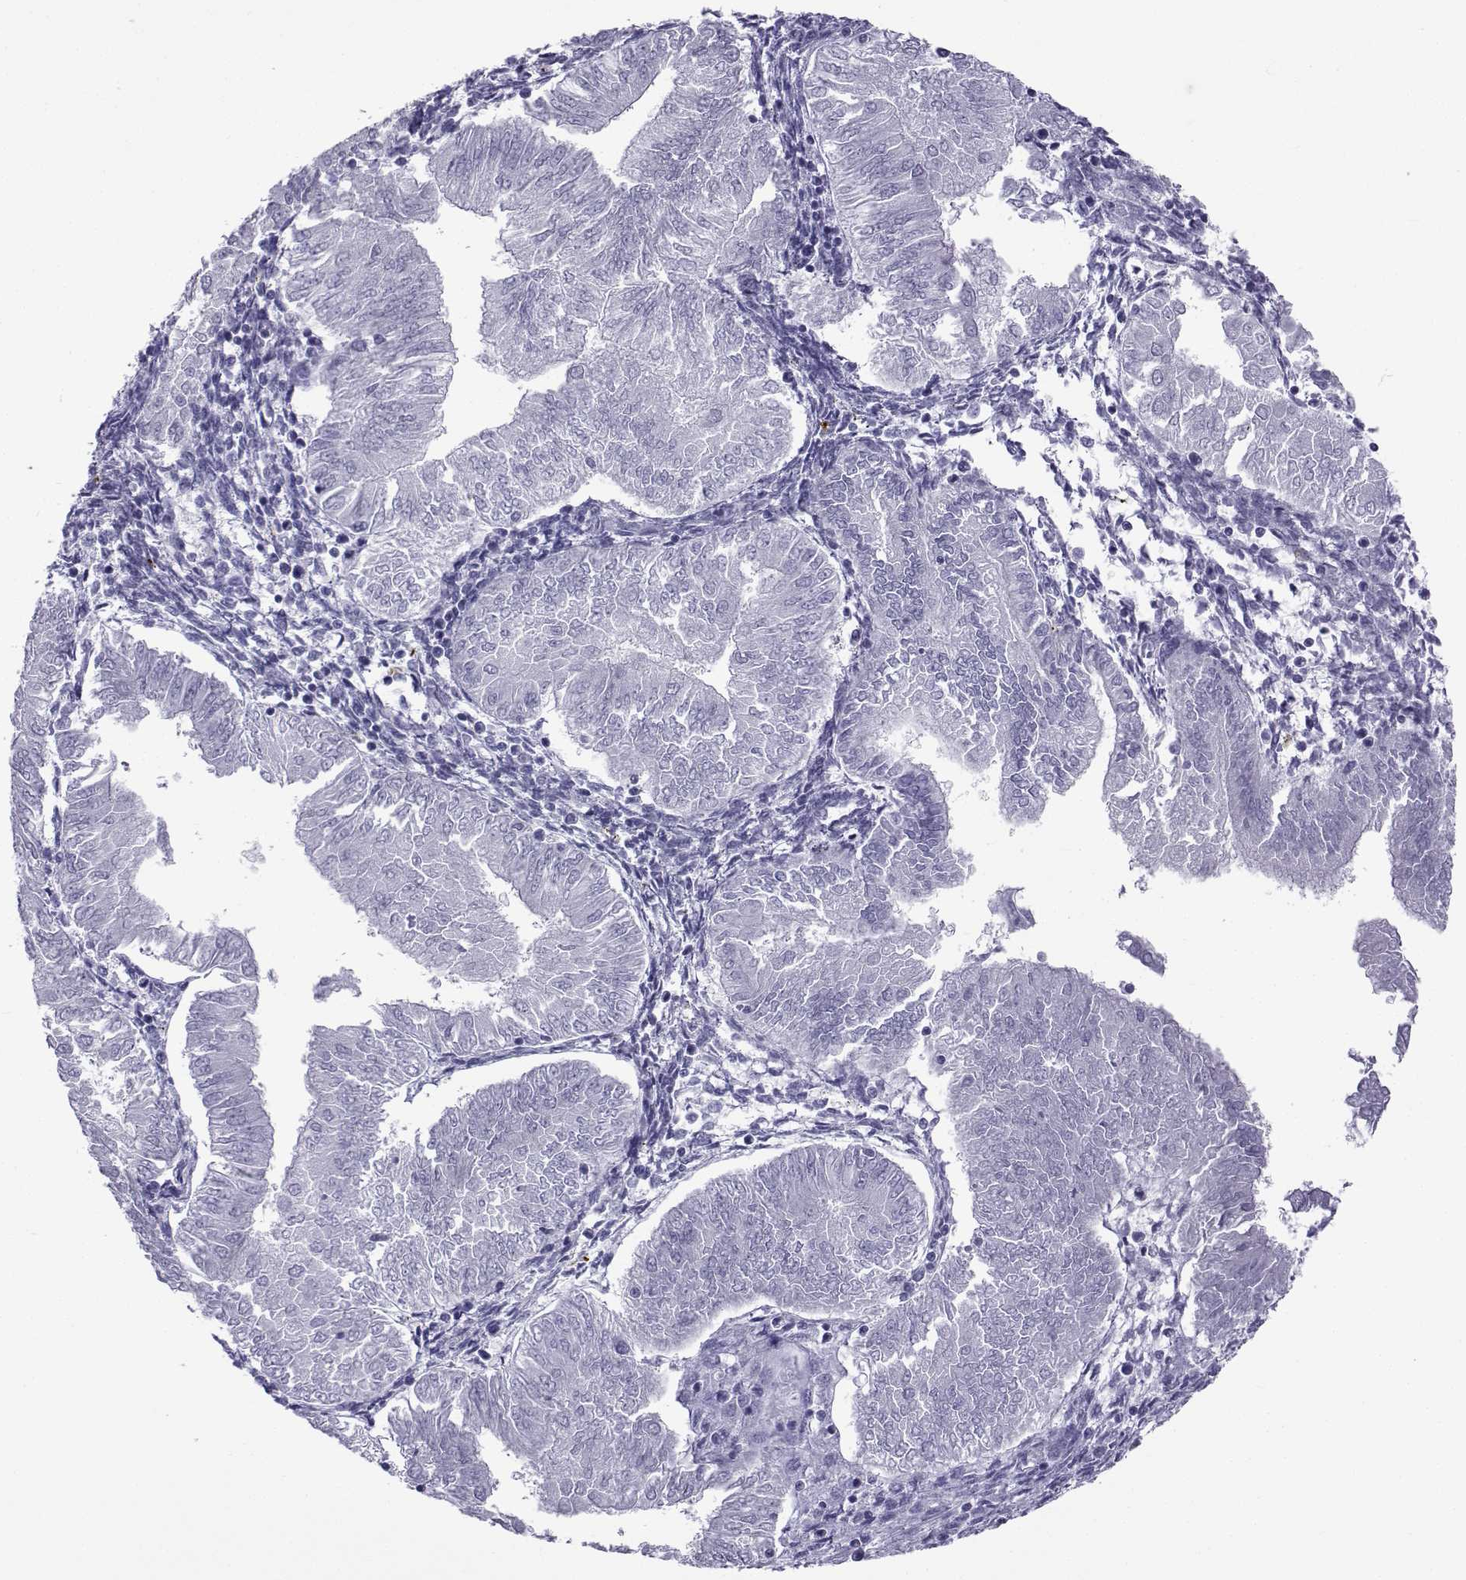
{"staining": {"intensity": "negative", "quantity": "none", "location": "none"}, "tissue": "endometrial cancer", "cell_type": "Tumor cells", "image_type": "cancer", "snomed": [{"axis": "morphology", "description": "Adenocarcinoma, NOS"}, {"axis": "topography", "description": "Endometrium"}], "caption": "Image shows no significant protein staining in tumor cells of endometrial cancer.", "gene": "ACTL7A", "patient": {"sex": "female", "age": 53}}